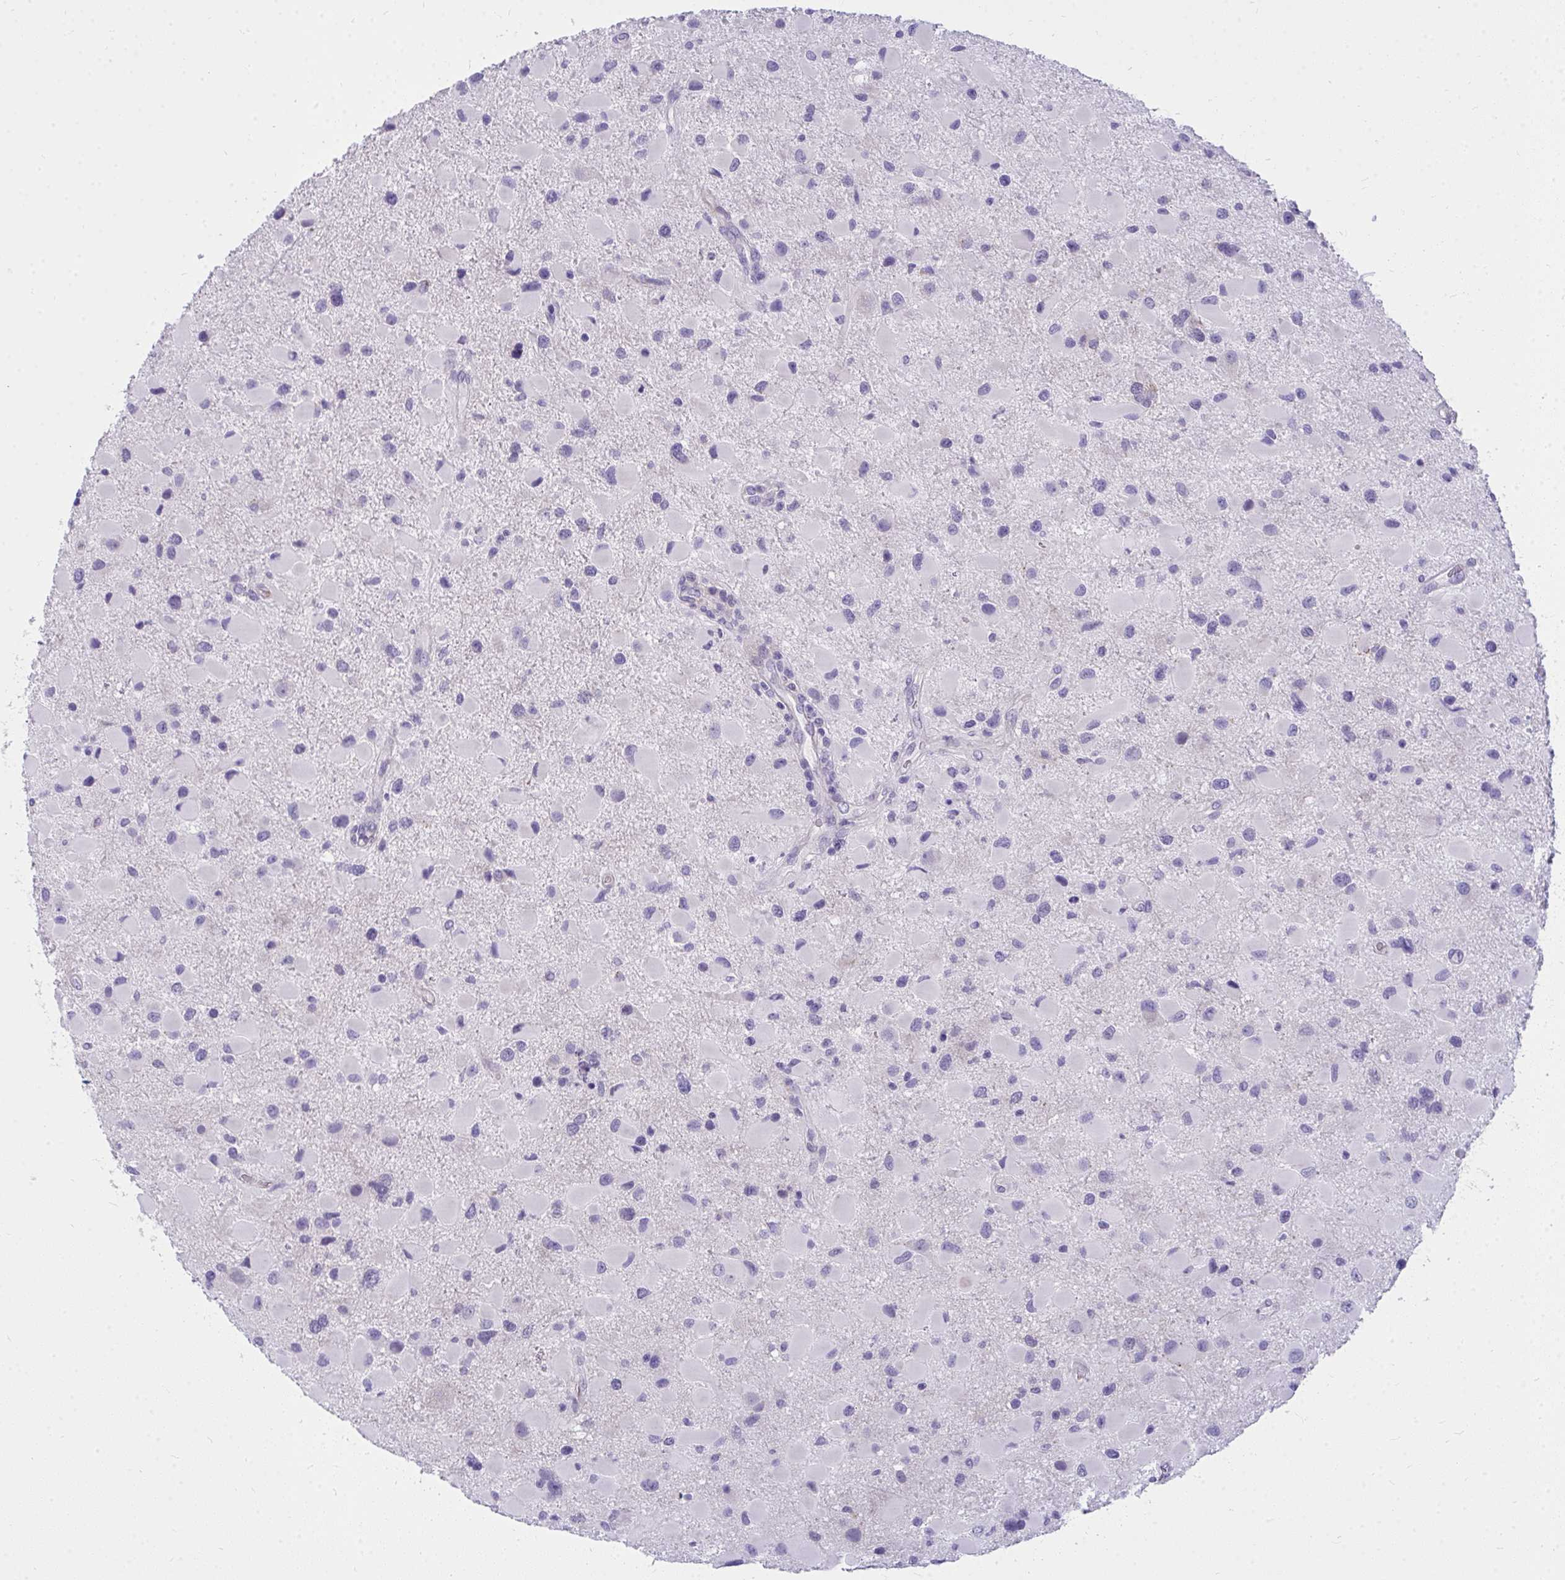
{"staining": {"intensity": "negative", "quantity": "none", "location": "none"}, "tissue": "glioma", "cell_type": "Tumor cells", "image_type": "cancer", "snomed": [{"axis": "morphology", "description": "Glioma, malignant, Low grade"}, {"axis": "topography", "description": "Brain"}], "caption": "This is an IHC histopathology image of malignant low-grade glioma. There is no positivity in tumor cells.", "gene": "TSBP1", "patient": {"sex": "female", "age": 32}}